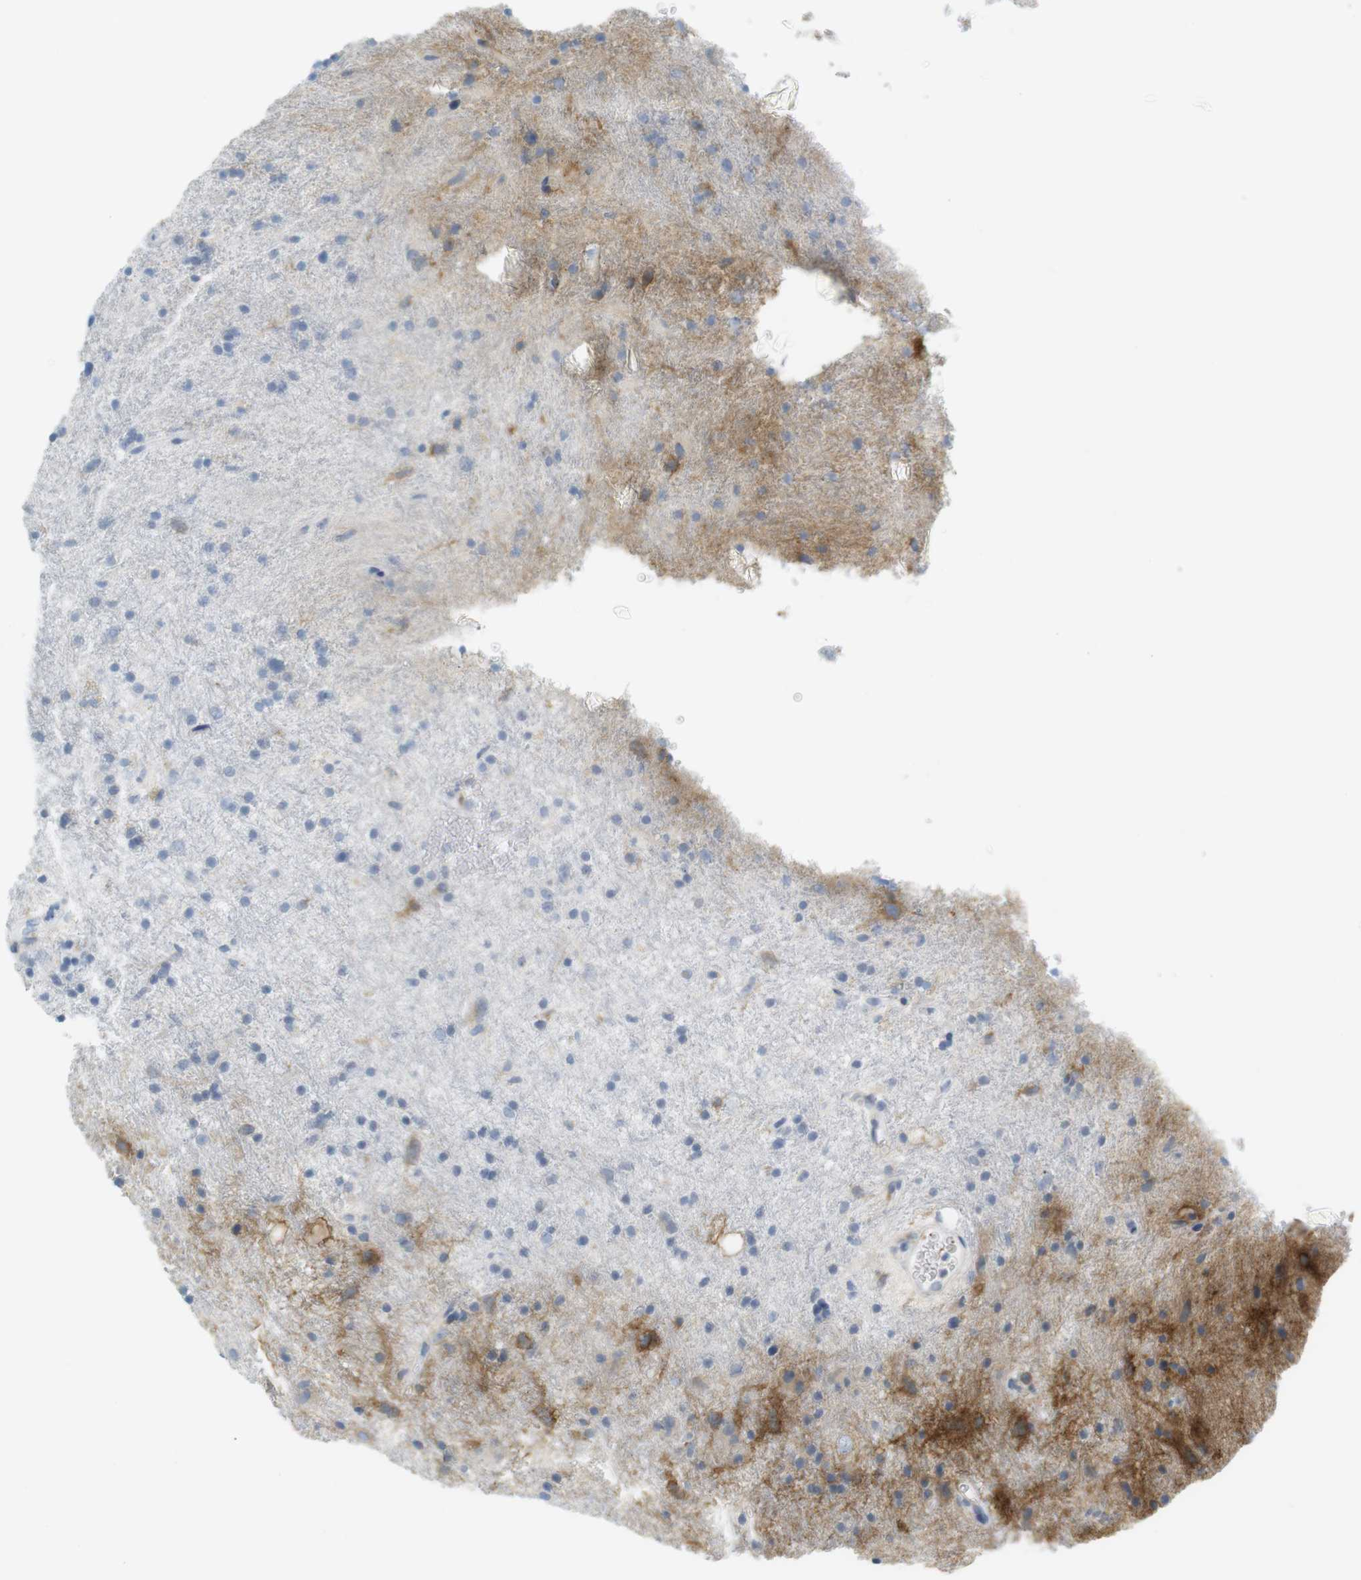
{"staining": {"intensity": "moderate", "quantity": "25%-75%", "location": "cytoplasmic/membranous"}, "tissue": "glioma", "cell_type": "Tumor cells", "image_type": "cancer", "snomed": [{"axis": "morphology", "description": "Glioma, malignant, Low grade"}, {"axis": "topography", "description": "Brain"}], "caption": "Immunohistochemistry (DAB (3,3'-diaminobenzidine)) staining of human glioma displays moderate cytoplasmic/membranous protein positivity in approximately 25%-75% of tumor cells.", "gene": "F2R", "patient": {"sex": "male", "age": 77}}